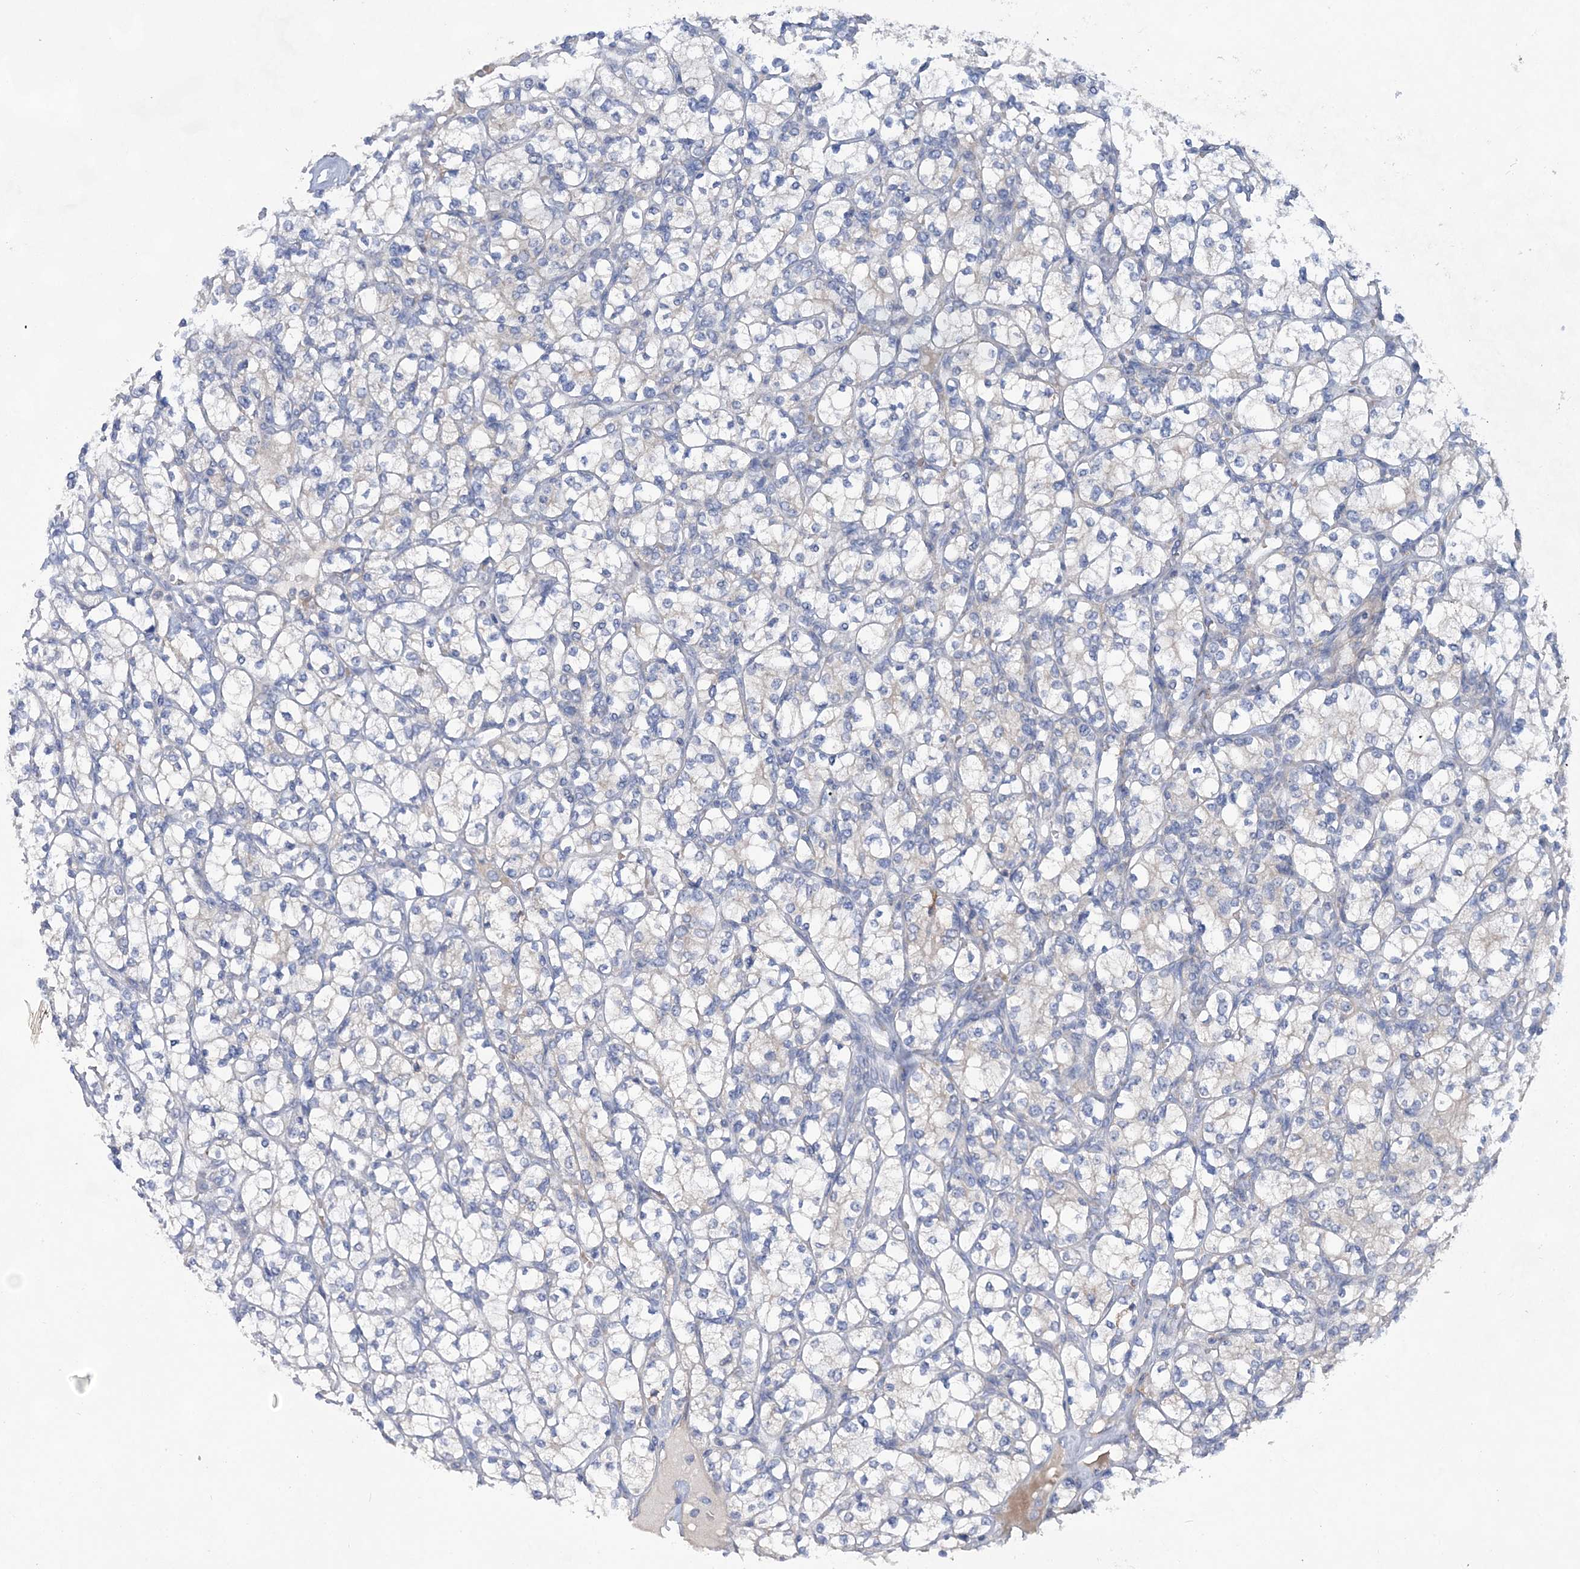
{"staining": {"intensity": "negative", "quantity": "none", "location": "none"}, "tissue": "renal cancer", "cell_type": "Tumor cells", "image_type": "cancer", "snomed": [{"axis": "morphology", "description": "Adenocarcinoma, NOS"}, {"axis": "topography", "description": "Kidney"}], "caption": "Tumor cells show no significant protein staining in renal cancer (adenocarcinoma).", "gene": "TRAPPC13", "patient": {"sex": "male", "age": 77}}